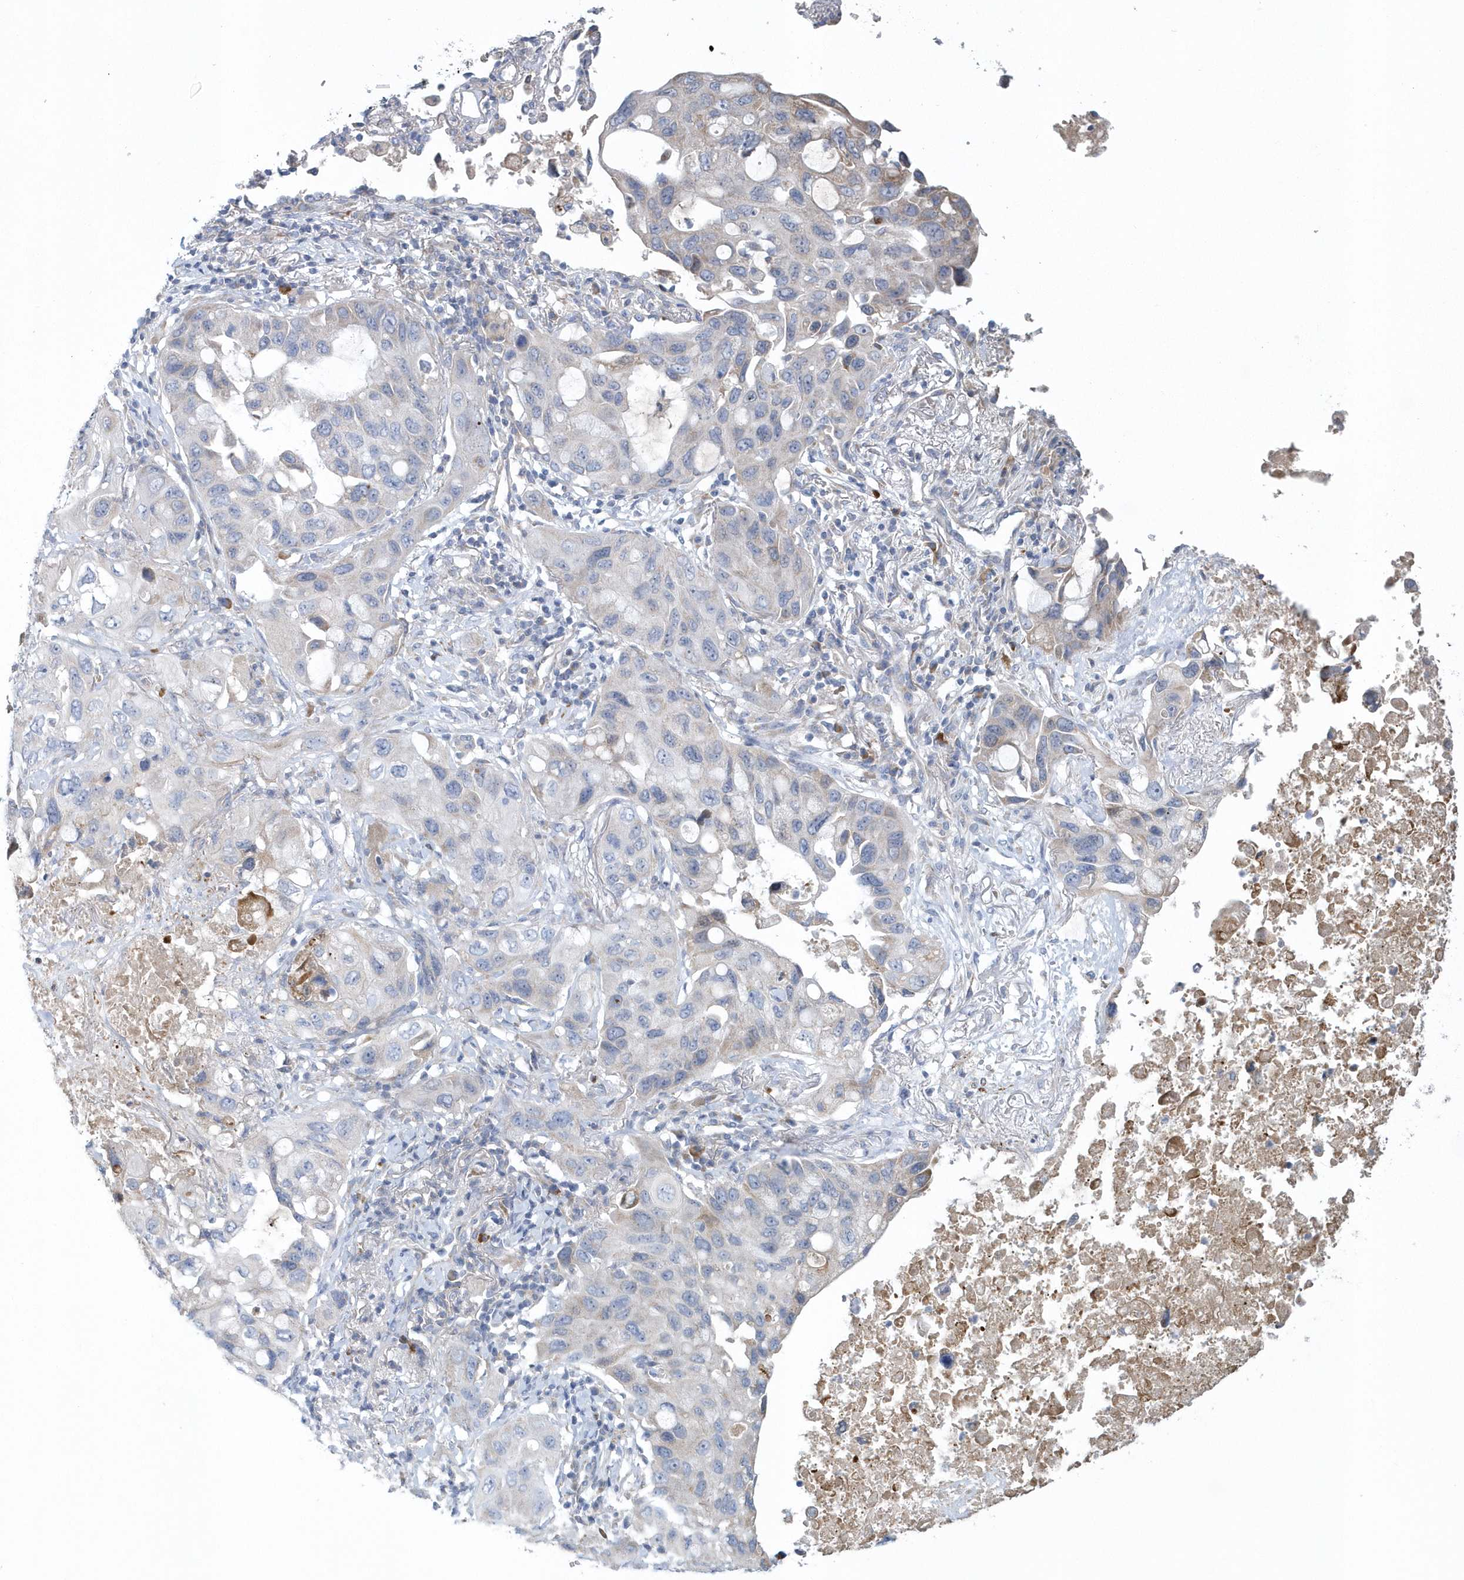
{"staining": {"intensity": "negative", "quantity": "none", "location": "none"}, "tissue": "lung cancer", "cell_type": "Tumor cells", "image_type": "cancer", "snomed": [{"axis": "morphology", "description": "Squamous cell carcinoma, NOS"}, {"axis": "topography", "description": "Lung"}], "caption": "Immunohistochemistry (IHC) of human squamous cell carcinoma (lung) reveals no positivity in tumor cells.", "gene": "SPATA18", "patient": {"sex": "female", "age": 73}}